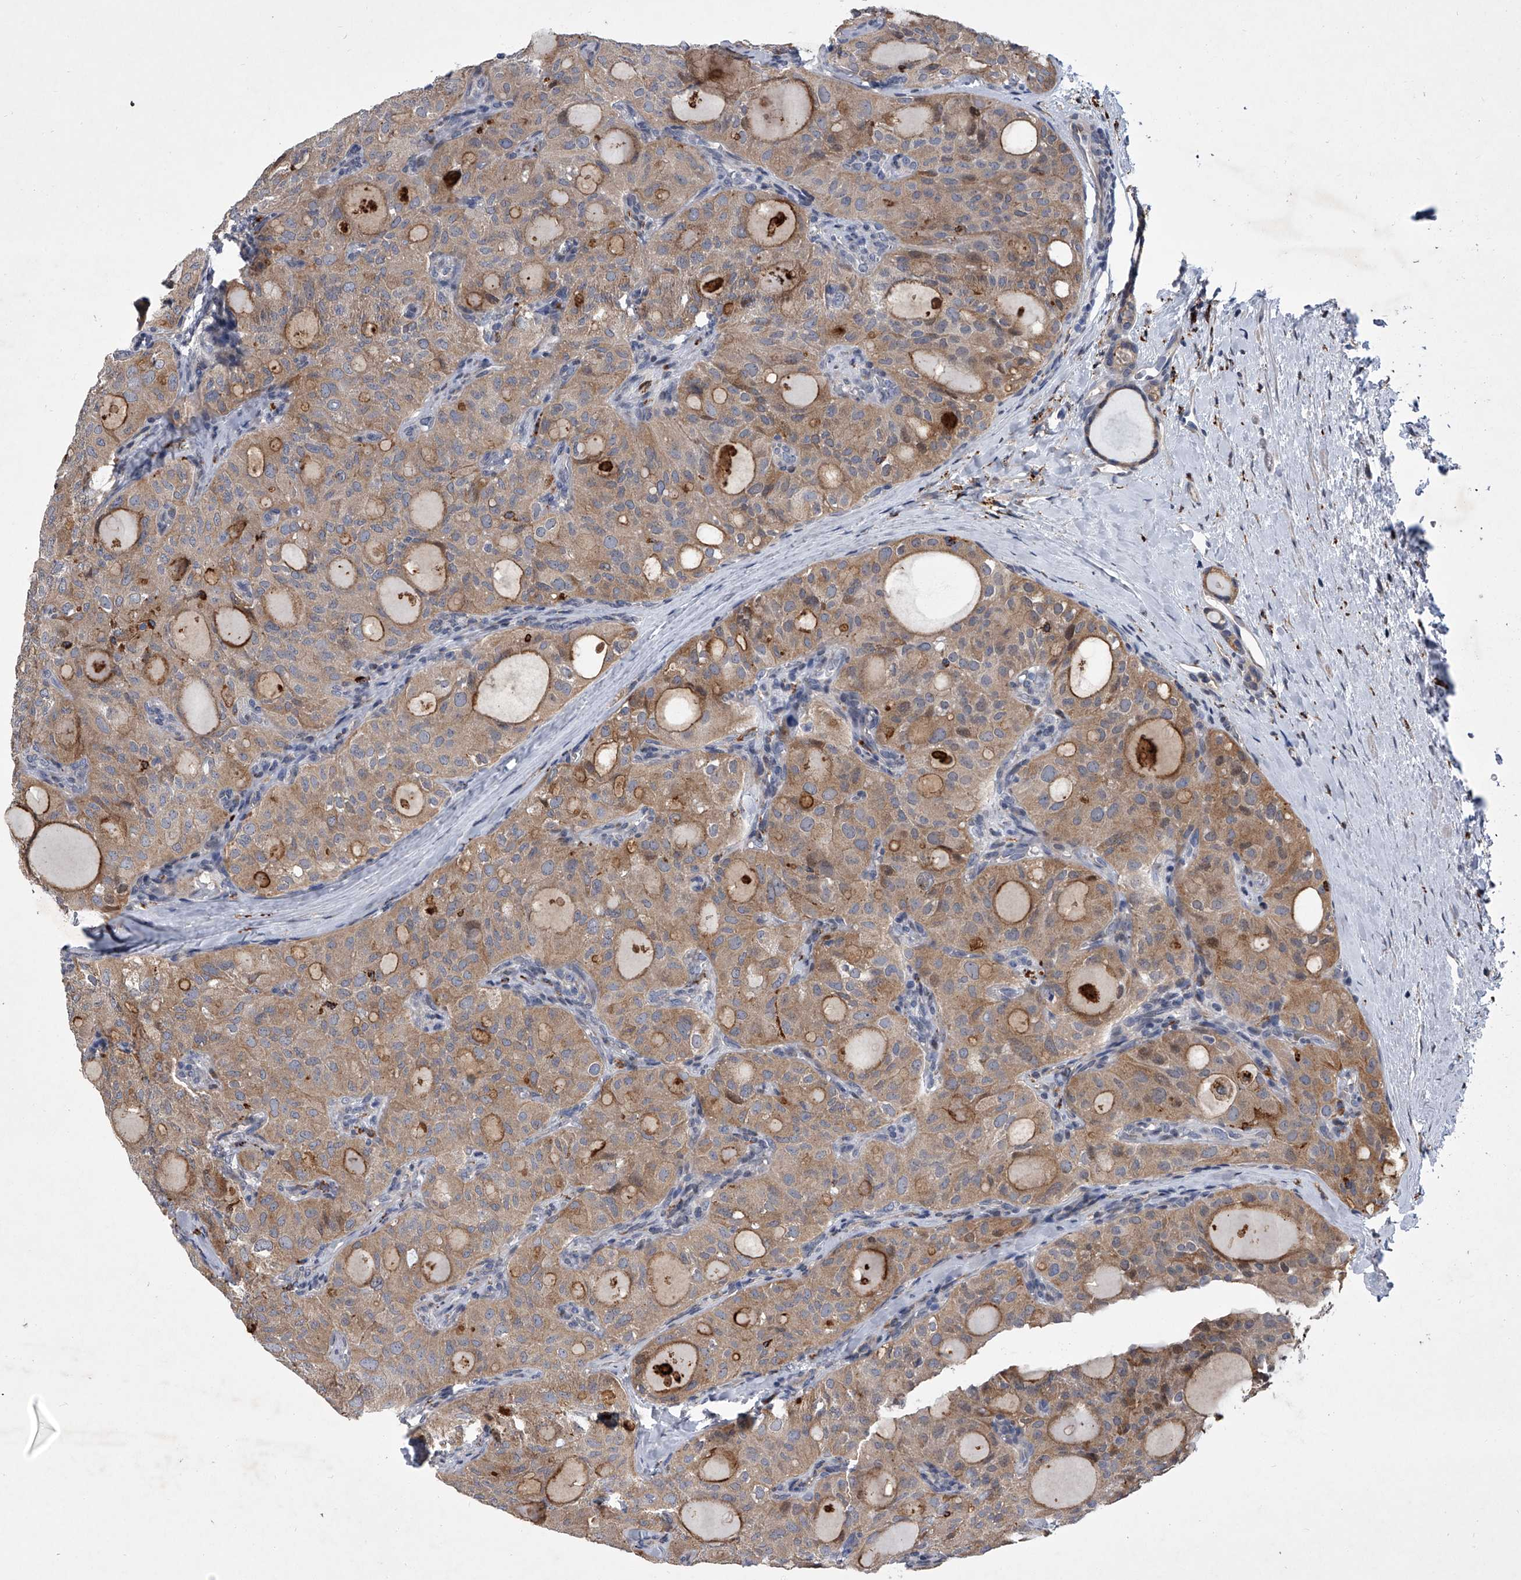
{"staining": {"intensity": "moderate", "quantity": ">75%", "location": "cytoplasmic/membranous"}, "tissue": "thyroid cancer", "cell_type": "Tumor cells", "image_type": "cancer", "snomed": [{"axis": "morphology", "description": "Follicular adenoma carcinoma, NOS"}, {"axis": "topography", "description": "Thyroid gland"}], "caption": "Thyroid cancer stained with DAB (3,3'-diaminobenzidine) IHC reveals medium levels of moderate cytoplasmic/membranous staining in approximately >75% of tumor cells.", "gene": "TRIM8", "patient": {"sex": "male", "age": 75}}